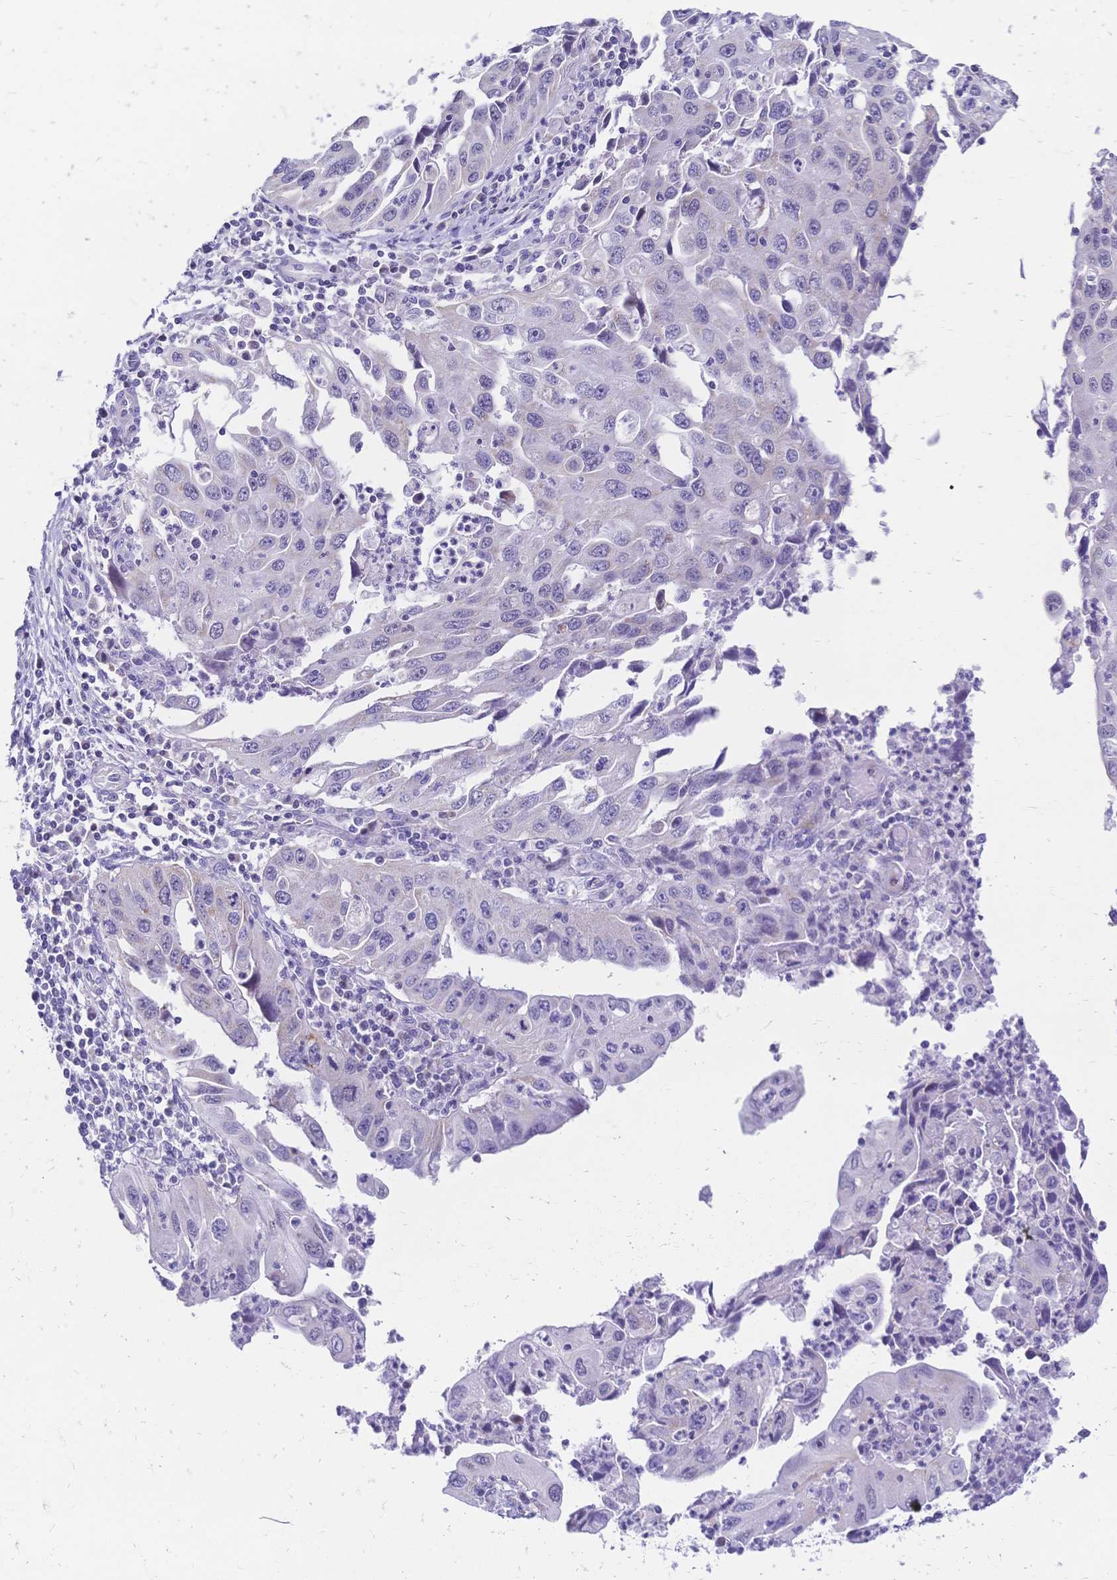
{"staining": {"intensity": "negative", "quantity": "none", "location": "none"}, "tissue": "endometrial cancer", "cell_type": "Tumor cells", "image_type": "cancer", "snomed": [{"axis": "morphology", "description": "Adenocarcinoma, NOS"}, {"axis": "topography", "description": "Uterus"}], "caption": "A photomicrograph of endometrial adenocarcinoma stained for a protein reveals no brown staining in tumor cells.", "gene": "CLEC18B", "patient": {"sex": "female", "age": 62}}